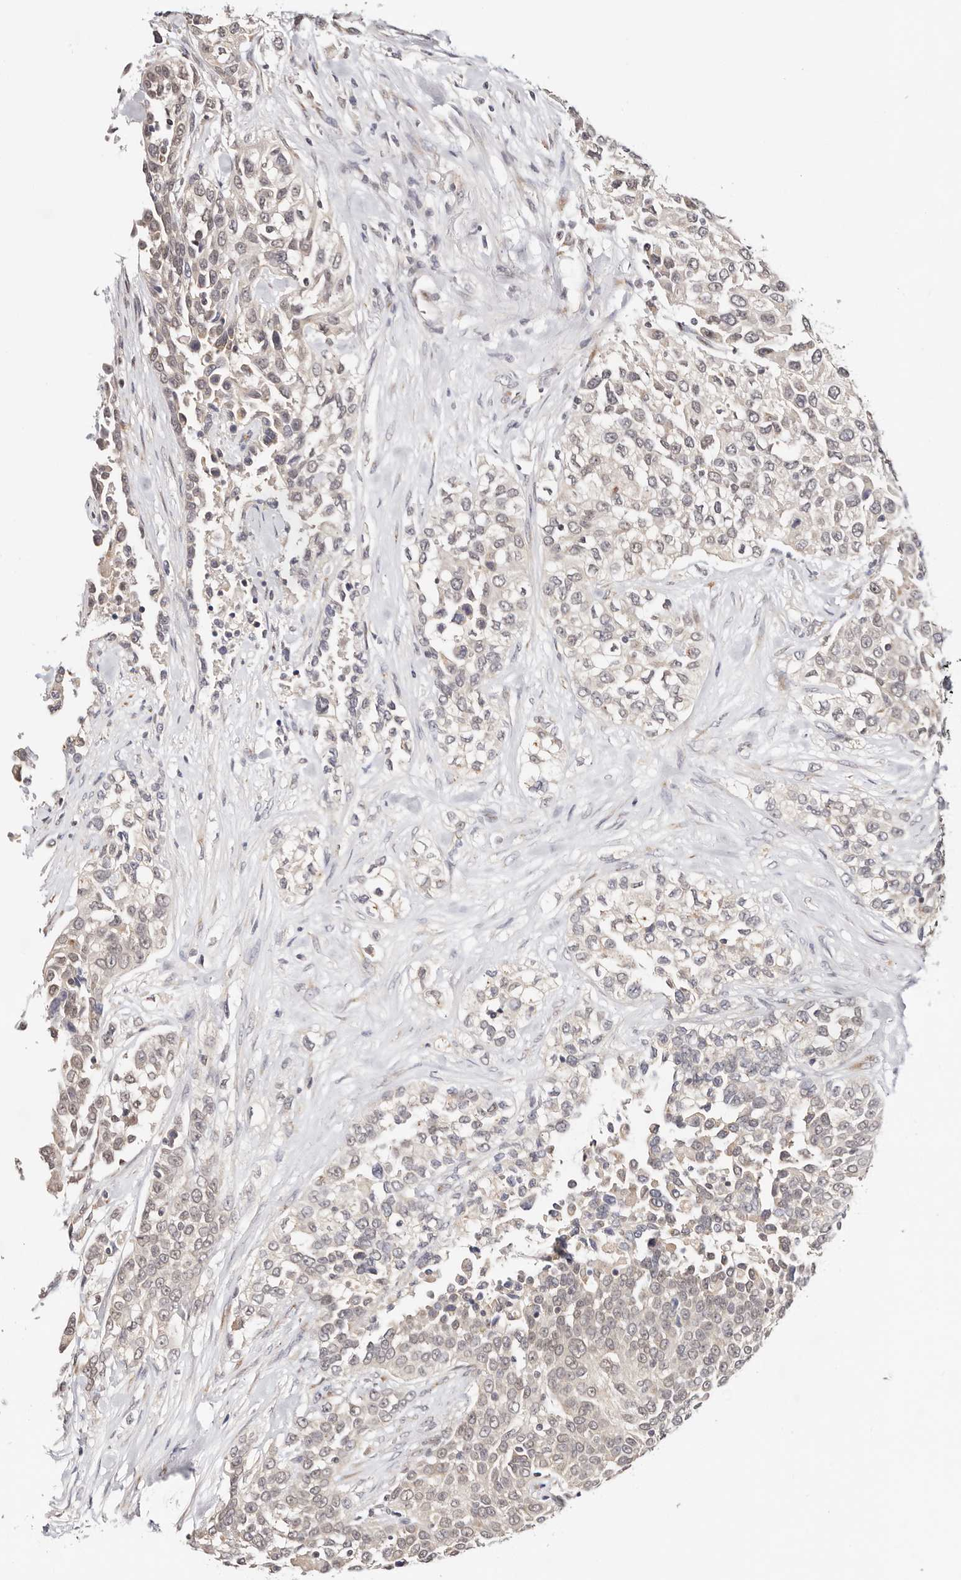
{"staining": {"intensity": "weak", "quantity": "25%-75%", "location": "nuclear"}, "tissue": "urothelial cancer", "cell_type": "Tumor cells", "image_type": "cancer", "snomed": [{"axis": "morphology", "description": "Urothelial carcinoma, High grade"}, {"axis": "topography", "description": "Urinary bladder"}], "caption": "Weak nuclear staining for a protein is present in approximately 25%-75% of tumor cells of urothelial cancer using immunohistochemistry (IHC).", "gene": "VIPAS39", "patient": {"sex": "female", "age": 80}}